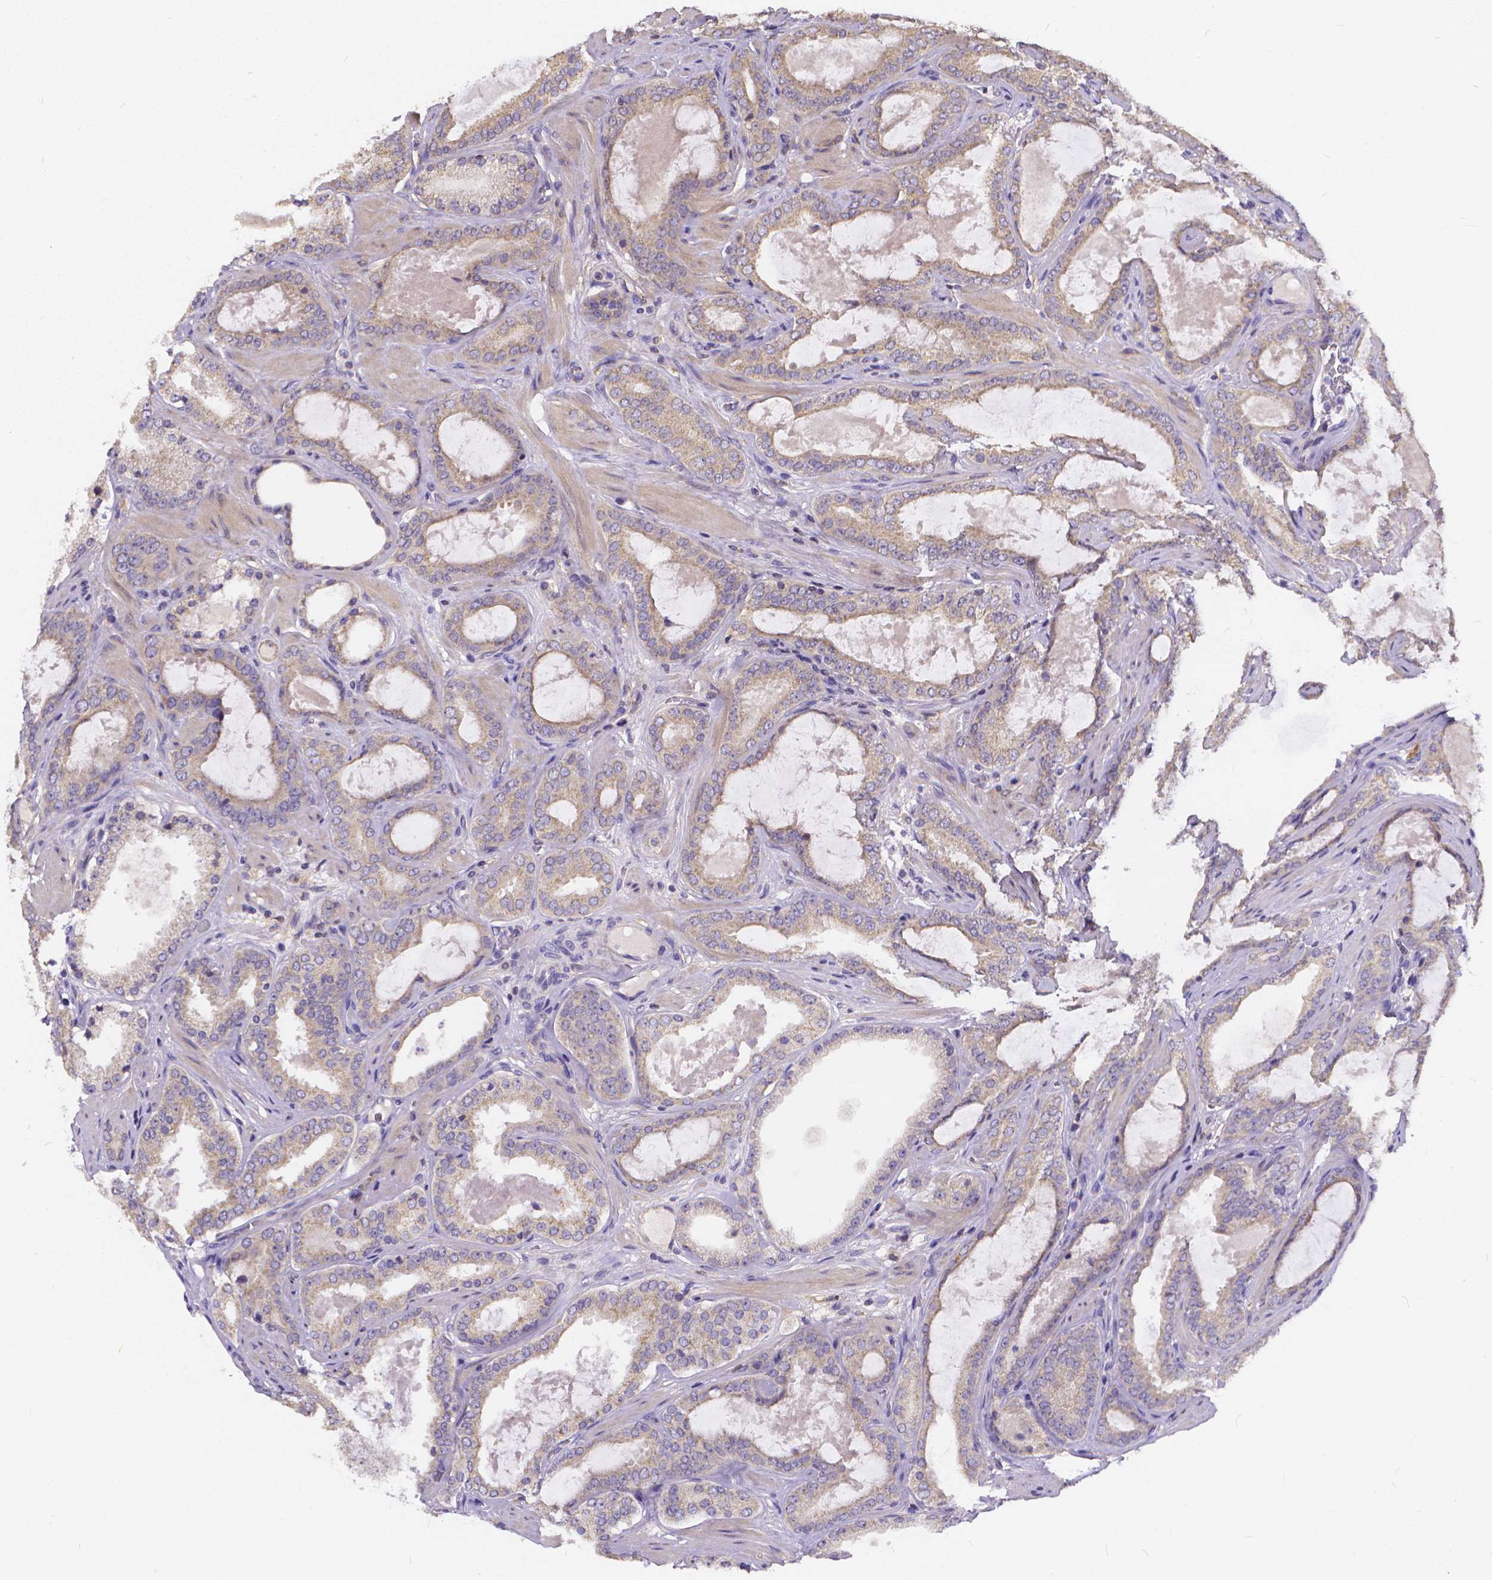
{"staining": {"intensity": "weak", "quantity": "25%-75%", "location": "cytoplasmic/membranous"}, "tissue": "prostate cancer", "cell_type": "Tumor cells", "image_type": "cancer", "snomed": [{"axis": "morphology", "description": "Adenocarcinoma, High grade"}, {"axis": "topography", "description": "Prostate"}], "caption": "The immunohistochemical stain labels weak cytoplasmic/membranous expression in tumor cells of prostate high-grade adenocarcinoma tissue. The protein of interest is stained brown, and the nuclei are stained in blue (DAB IHC with brightfield microscopy, high magnification).", "gene": "GLRB", "patient": {"sex": "male", "age": 63}}